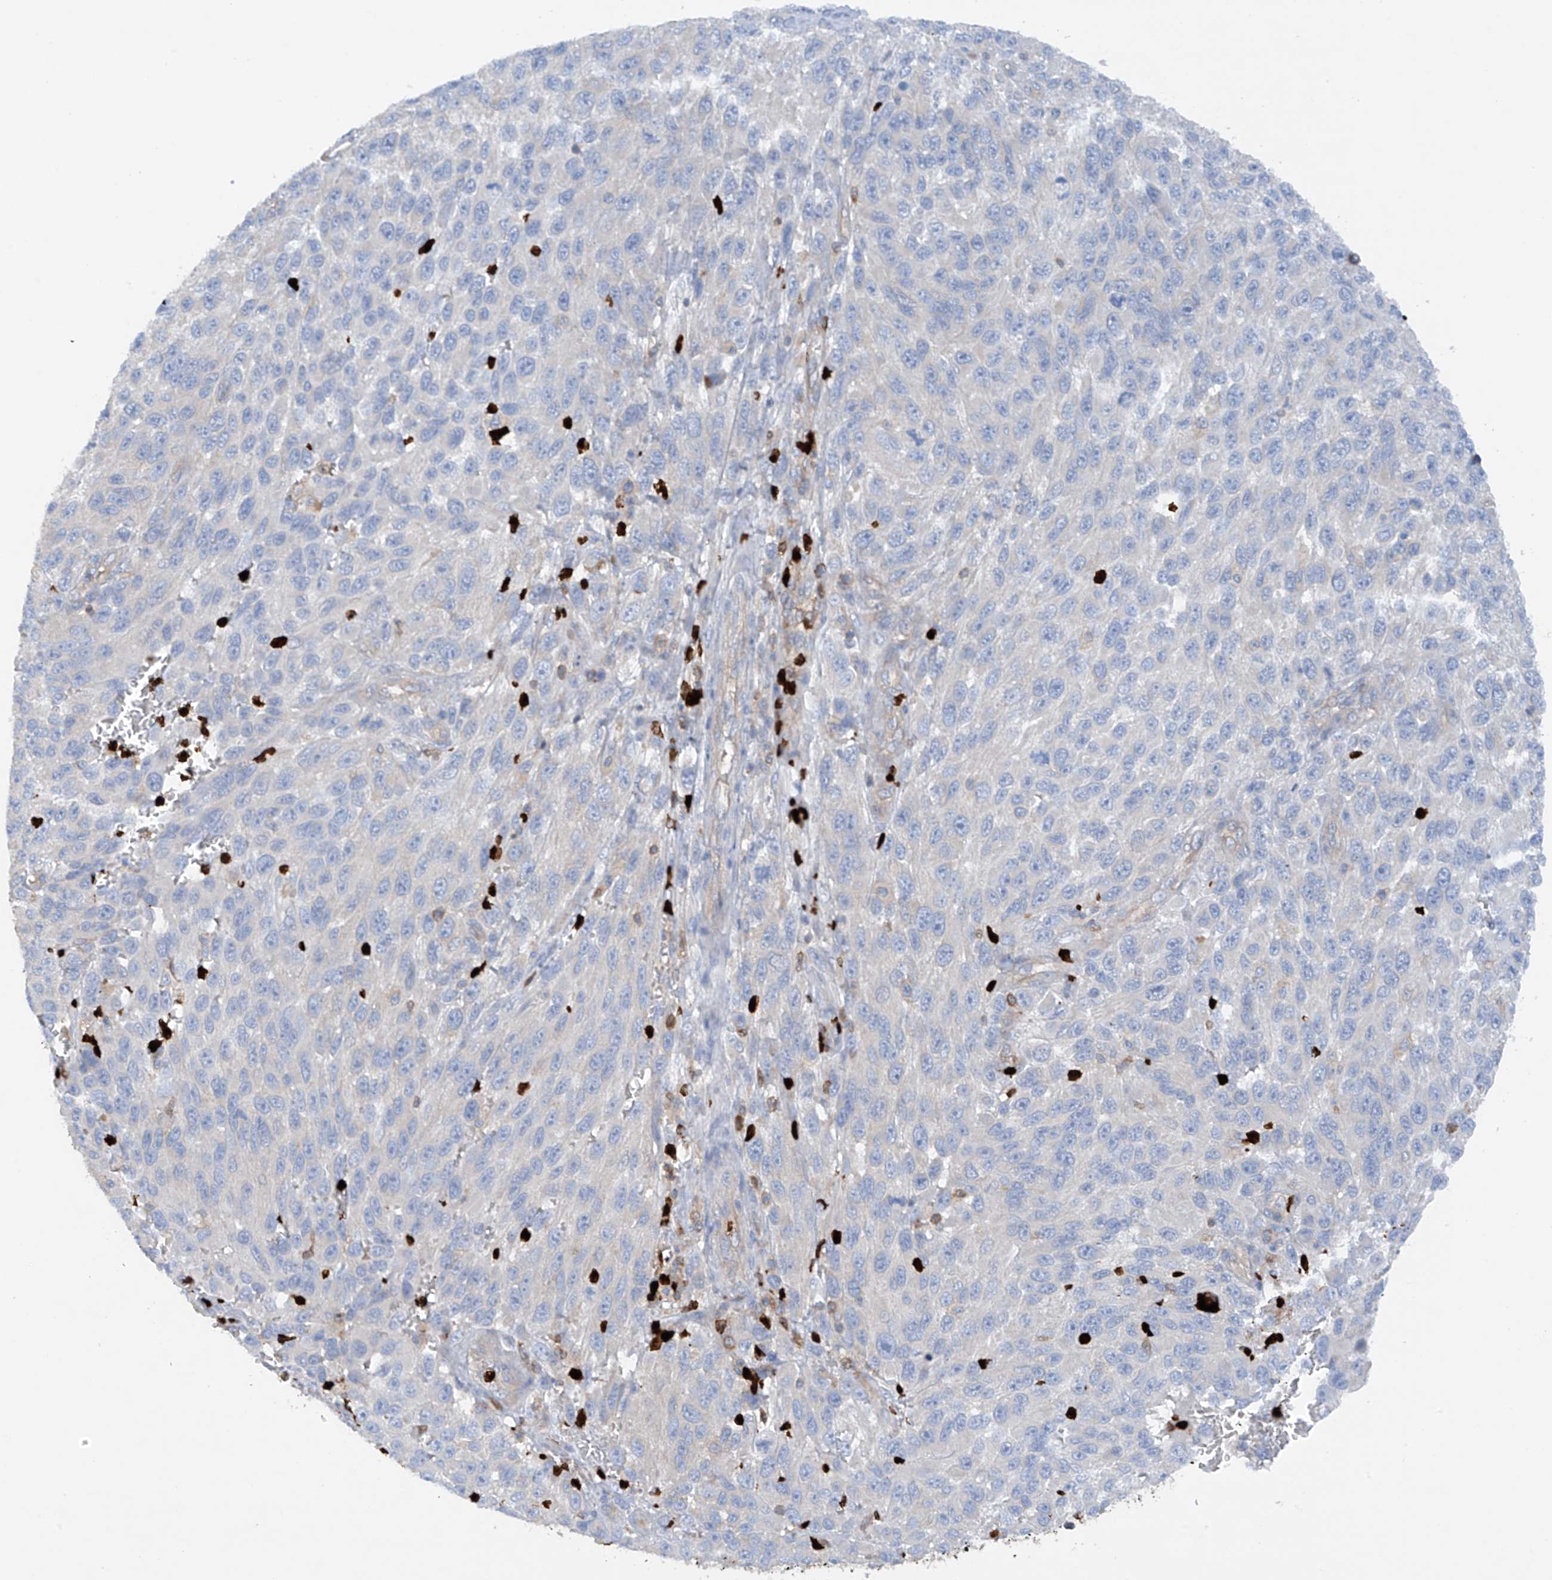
{"staining": {"intensity": "negative", "quantity": "none", "location": "none"}, "tissue": "melanoma", "cell_type": "Tumor cells", "image_type": "cancer", "snomed": [{"axis": "morphology", "description": "Malignant melanoma, NOS"}, {"axis": "topography", "description": "Skin"}], "caption": "Tumor cells are negative for brown protein staining in melanoma.", "gene": "PHACTR2", "patient": {"sex": "female", "age": 96}}